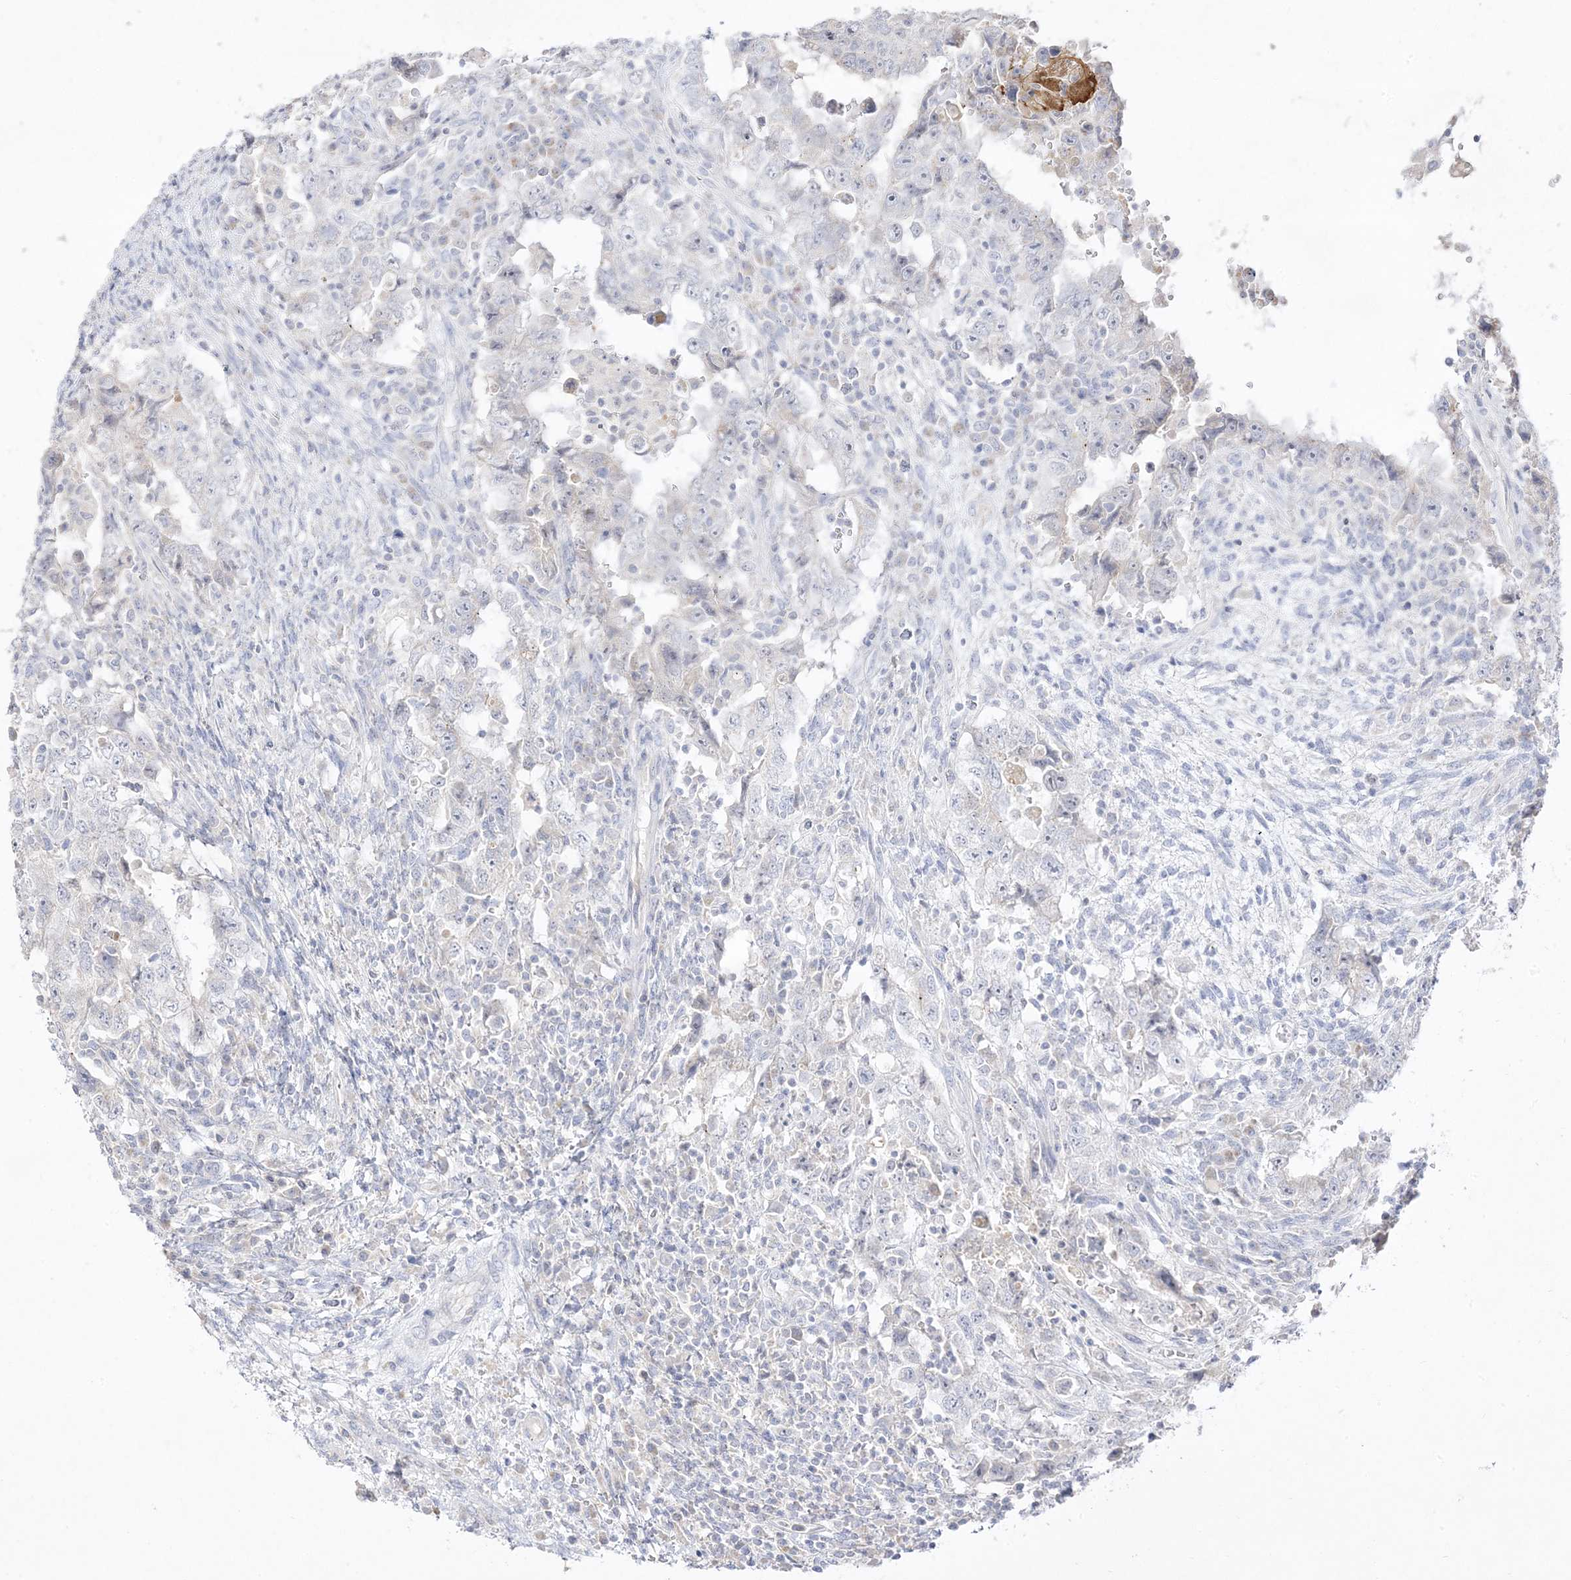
{"staining": {"intensity": "negative", "quantity": "none", "location": "none"}, "tissue": "testis cancer", "cell_type": "Tumor cells", "image_type": "cancer", "snomed": [{"axis": "morphology", "description": "Carcinoma, Embryonal, NOS"}, {"axis": "topography", "description": "Testis"}], "caption": "A high-resolution micrograph shows IHC staining of testis embryonal carcinoma, which exhibits no significant expression in tumor cells.", "gene": "TRANK1", "patient": {"sex": "male", "age": 26}}